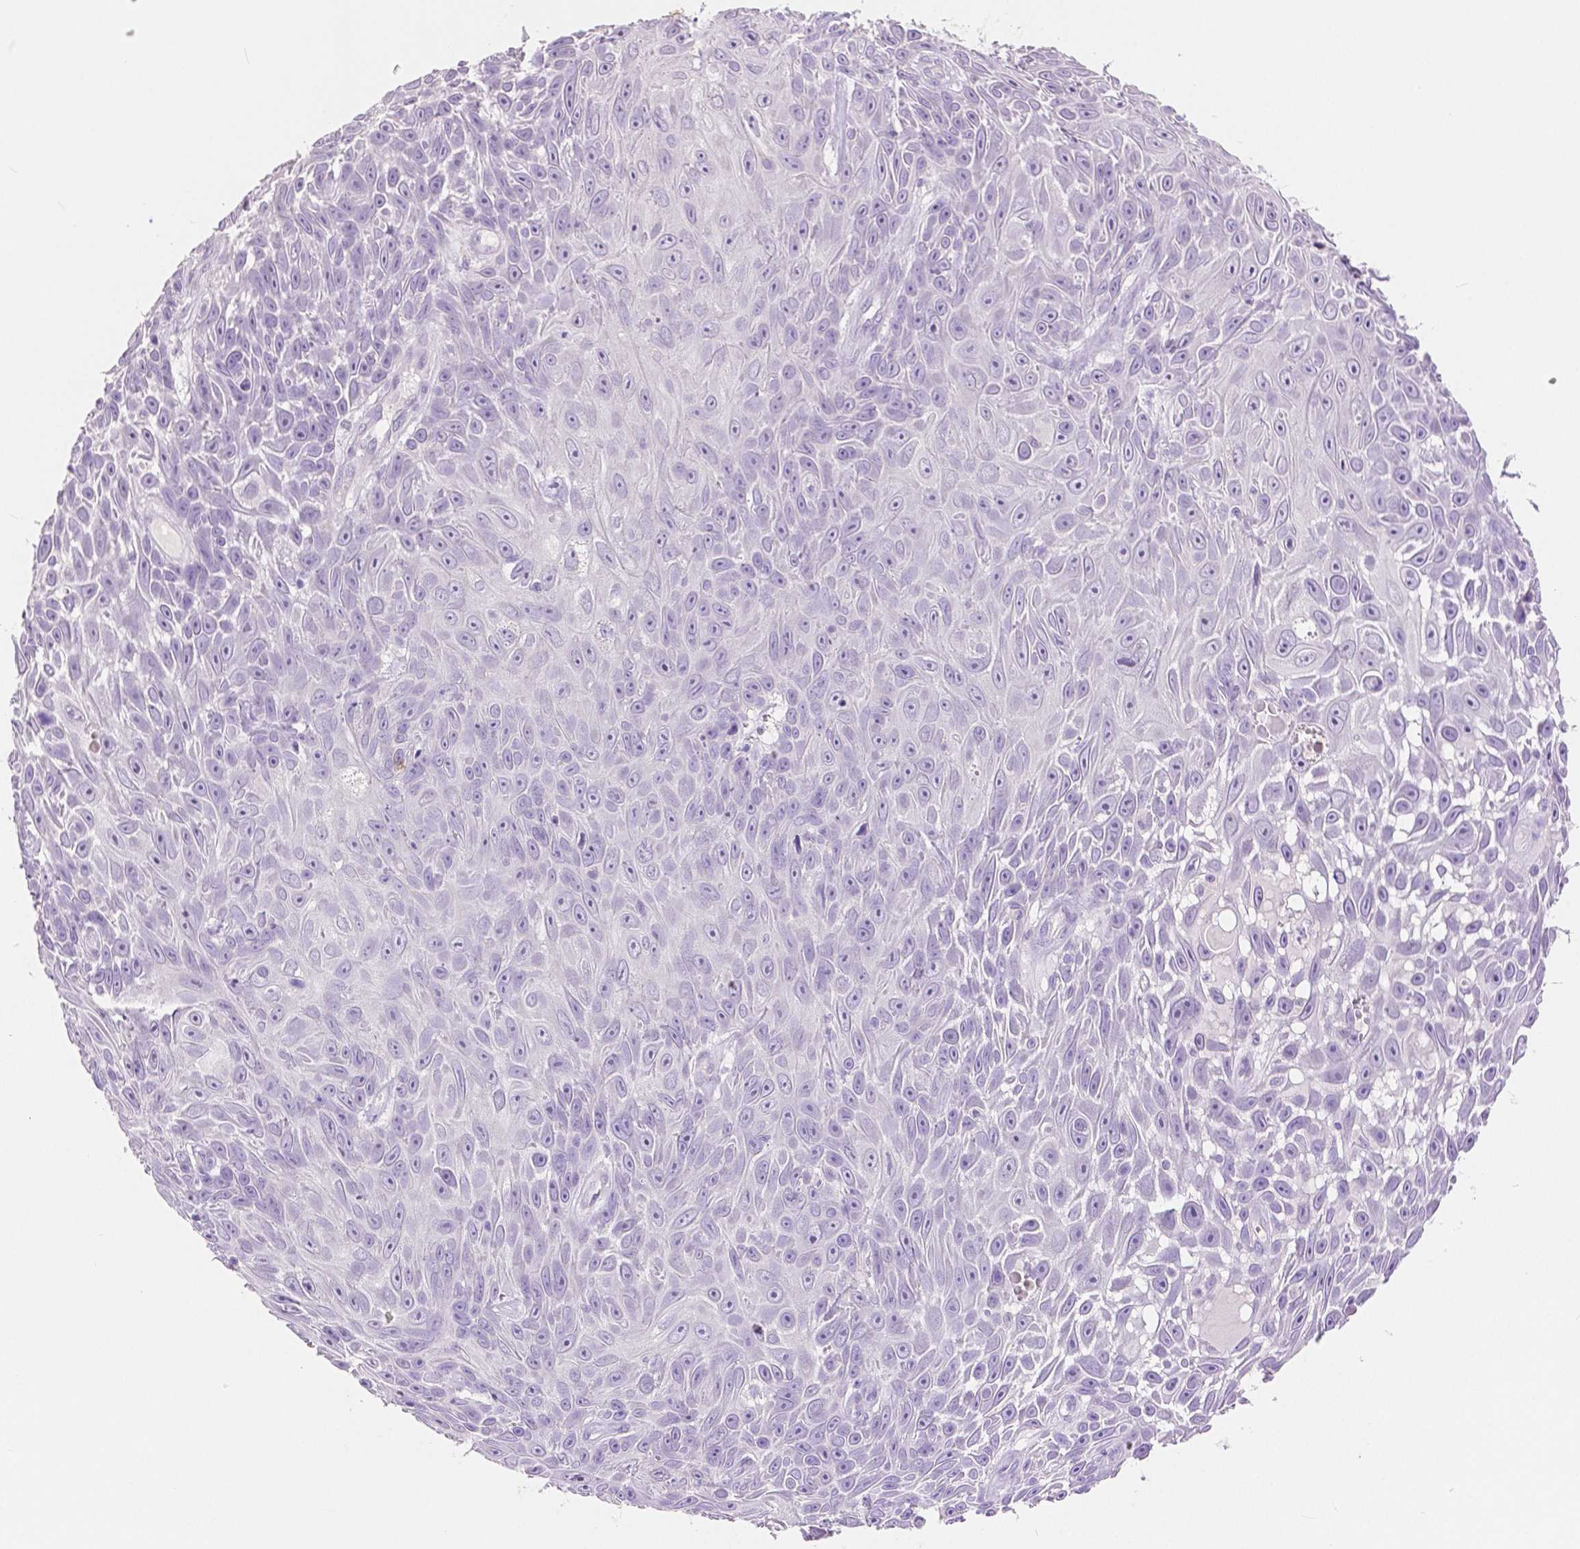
{"staining": {"intensity": "negative", "quantity": "none", "location": "none"}, "tissue": "skin cancer", "cell_type": "Tumor cells", "image_type": "cancer", "snomed": [{"axis": "morphology", "description": "Squamous cell carcinoma, NOS"}, {"axis": "topography", "description": "Skin"}], "caption": "High power microscopy photomicrograph of an immunohistochemistry image of skin cancer (squamous cell carcinoma), revealing no significant positivity in tumor cells.", "gene": "HNF1B", "patient": {"sex": "male", "age": 82}}